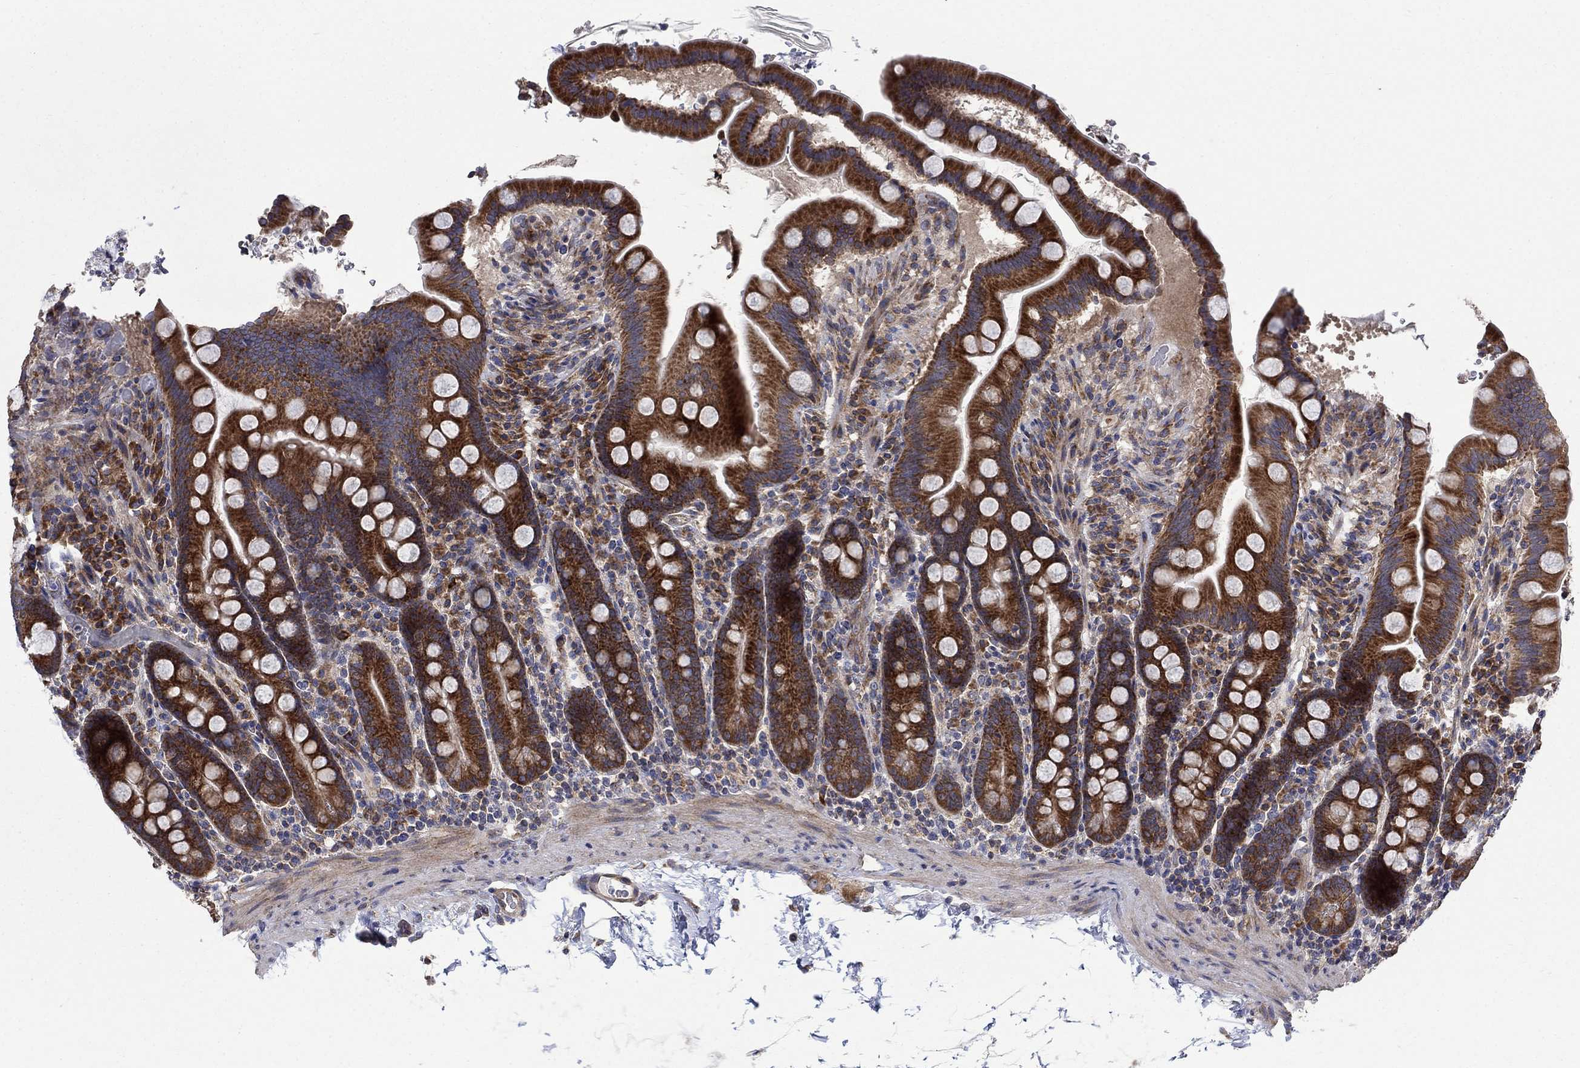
{"staining": {"intensity": "strong", "quantity": ">75%", "location": "cytoplasmic/membranous"}, "tissue": "duodenum", "cell_type": "Glandular cells", "image_type": "normal", "snomed": [{"axis": "morphology", "description": "Normal tissue, NOS"}, {"axis": "topography", "description": "Duodenum"}], "caption": "This histopathology image displays IHC staining of benign human duodenum, with high strong cytoplasmic/membranous positivity in about >75% of glandular cells.", "gene": "RPLP0", "patient": {"sex": "male", "age": 59}}